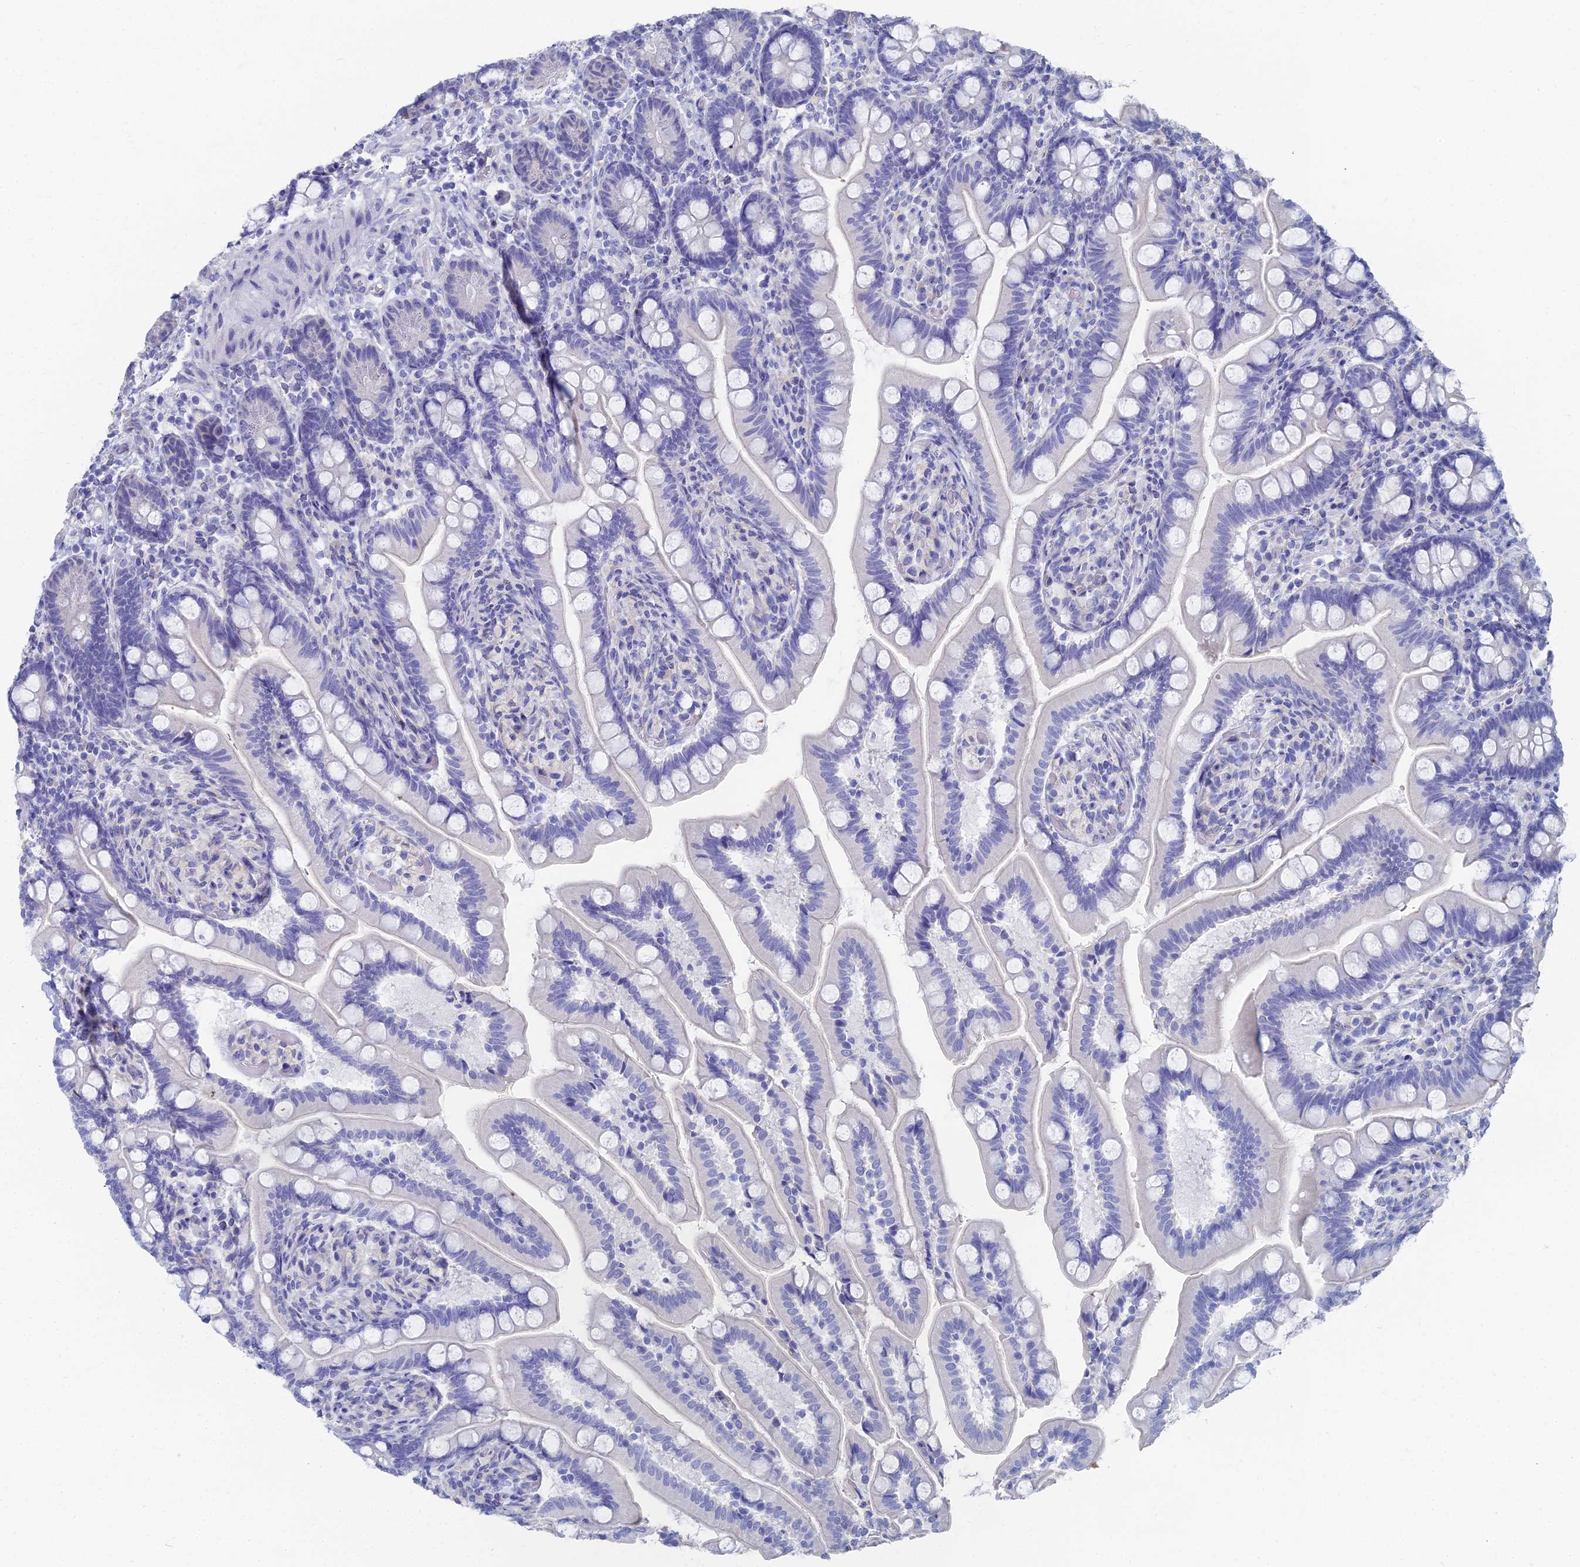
{"staining": {"intensity": "negative", "quantity": "none", "location": "none"}, "tissue": "small intestine", "cell_type": "Glandular cells", "image_type": "normal", "snomed": [{"axis": "morphology", "description": "Normal tissue, NOS"}, {"axis": "topography", "description": "Small intestine"}], "caption": "IHC image of normal small intestine stained for a protein (brown), which exhibits no positivity in glandular cells. The staining was performed using DAB to visualize the protein expression in brown, while the nuclei were stained in blue with hematoxylin (Magnification: 20x).", "gene": "TNNT3", "patient": {"sex": "female", "age": 64}}